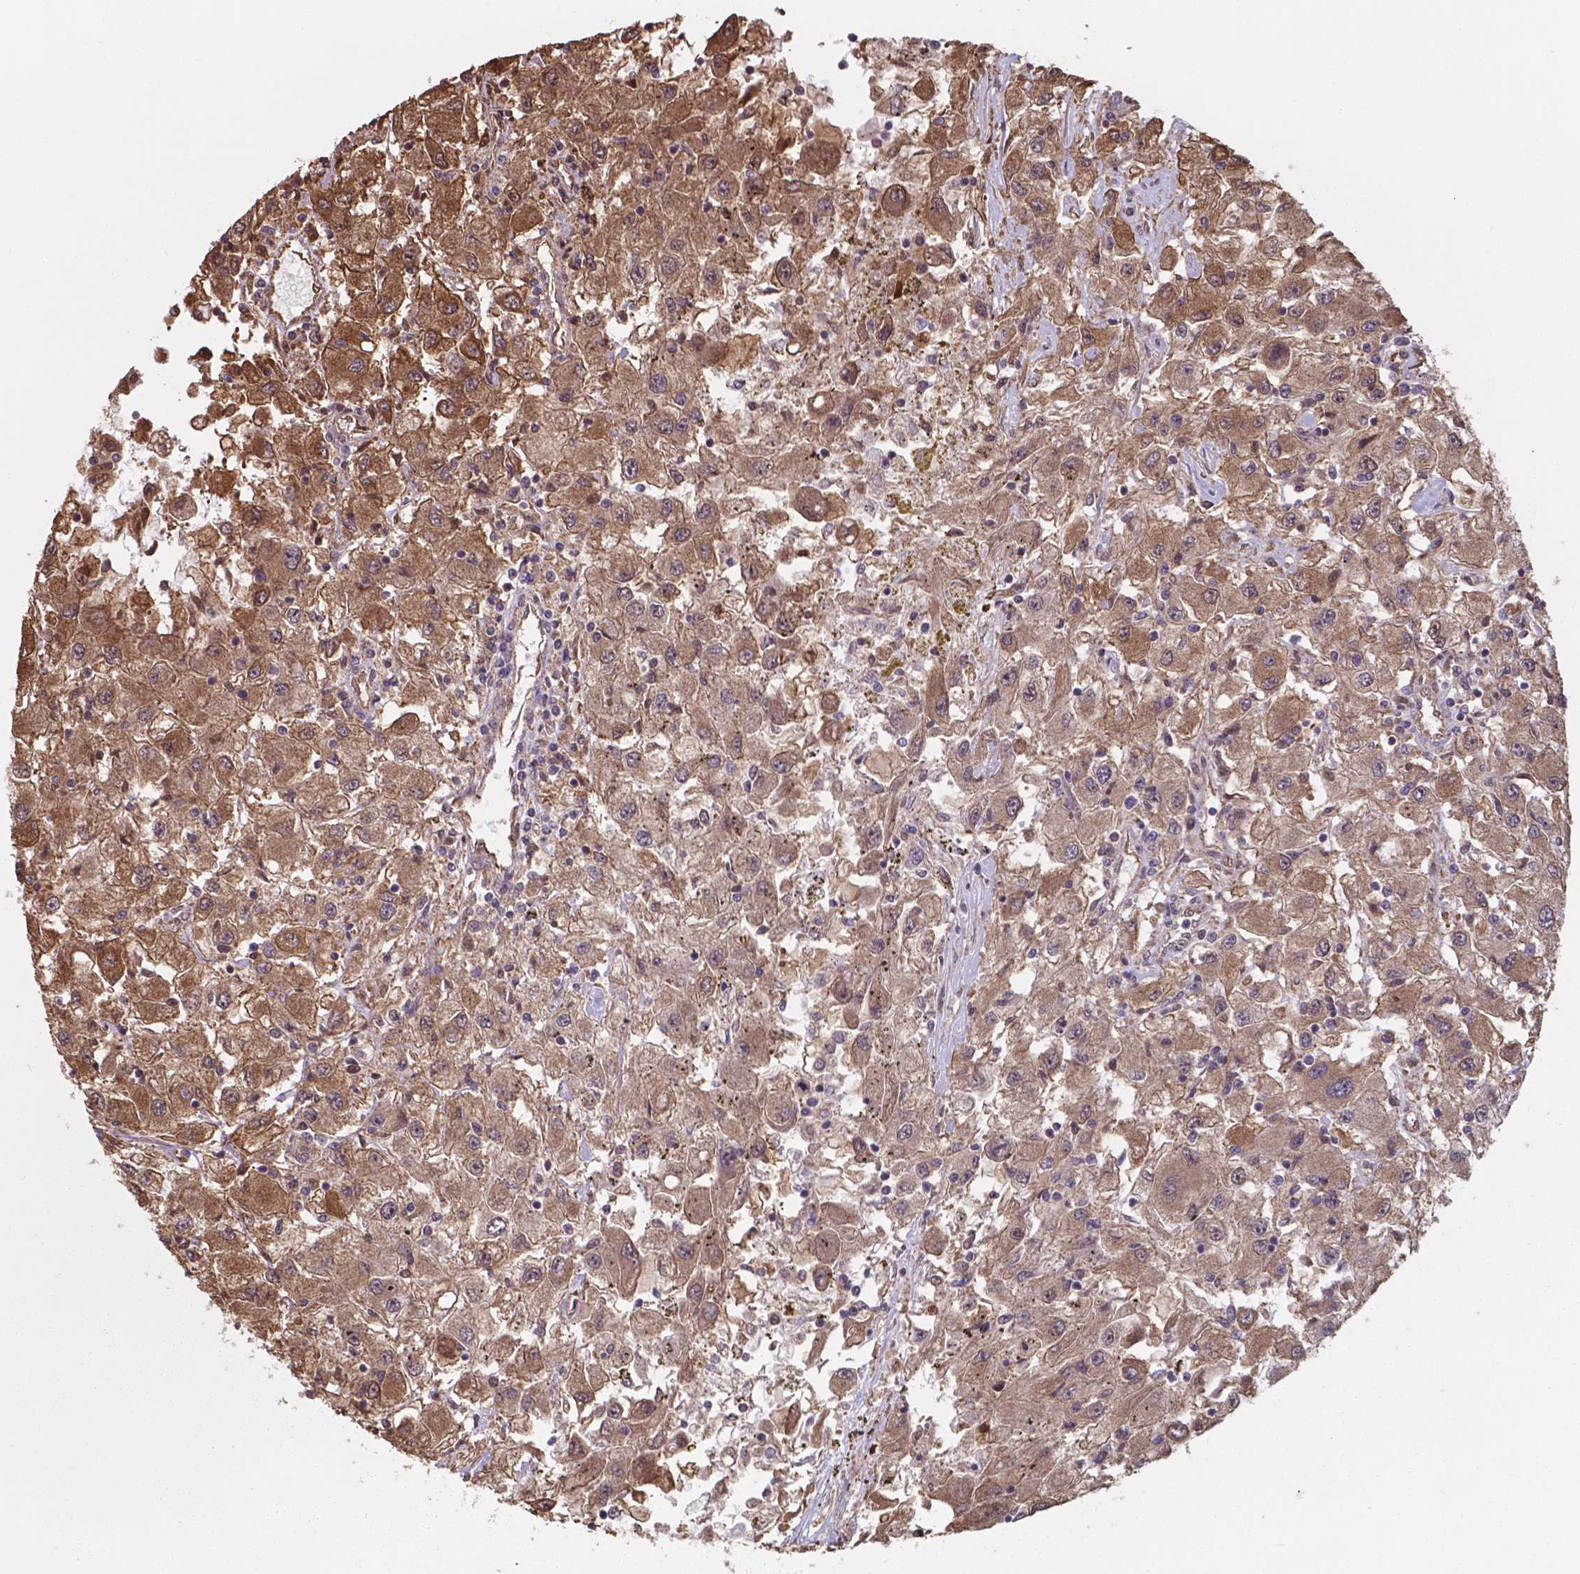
{"staining": {"intensity": "moderate", "quantity": ">75%", "location": "cytoplasmic/membranous,nuclear"}, "tissue": "renal cancer", "cell_type": "Tumor cells", "image_type": "cancer", "snomed": [{"axis": "morphology", "description": "Adenocarcinoma, NOS"}, {"axis": "topography", "description": "Kidney"}], "caption": "A photomicrograph of human renal adenocarcinoma stained for a protein demonstrates moderate cytoplasmic/membranous and nuclear brown staining in tumor cells.", "gene": "CHP2", "patient": {"sex": "female", "age": 67}}